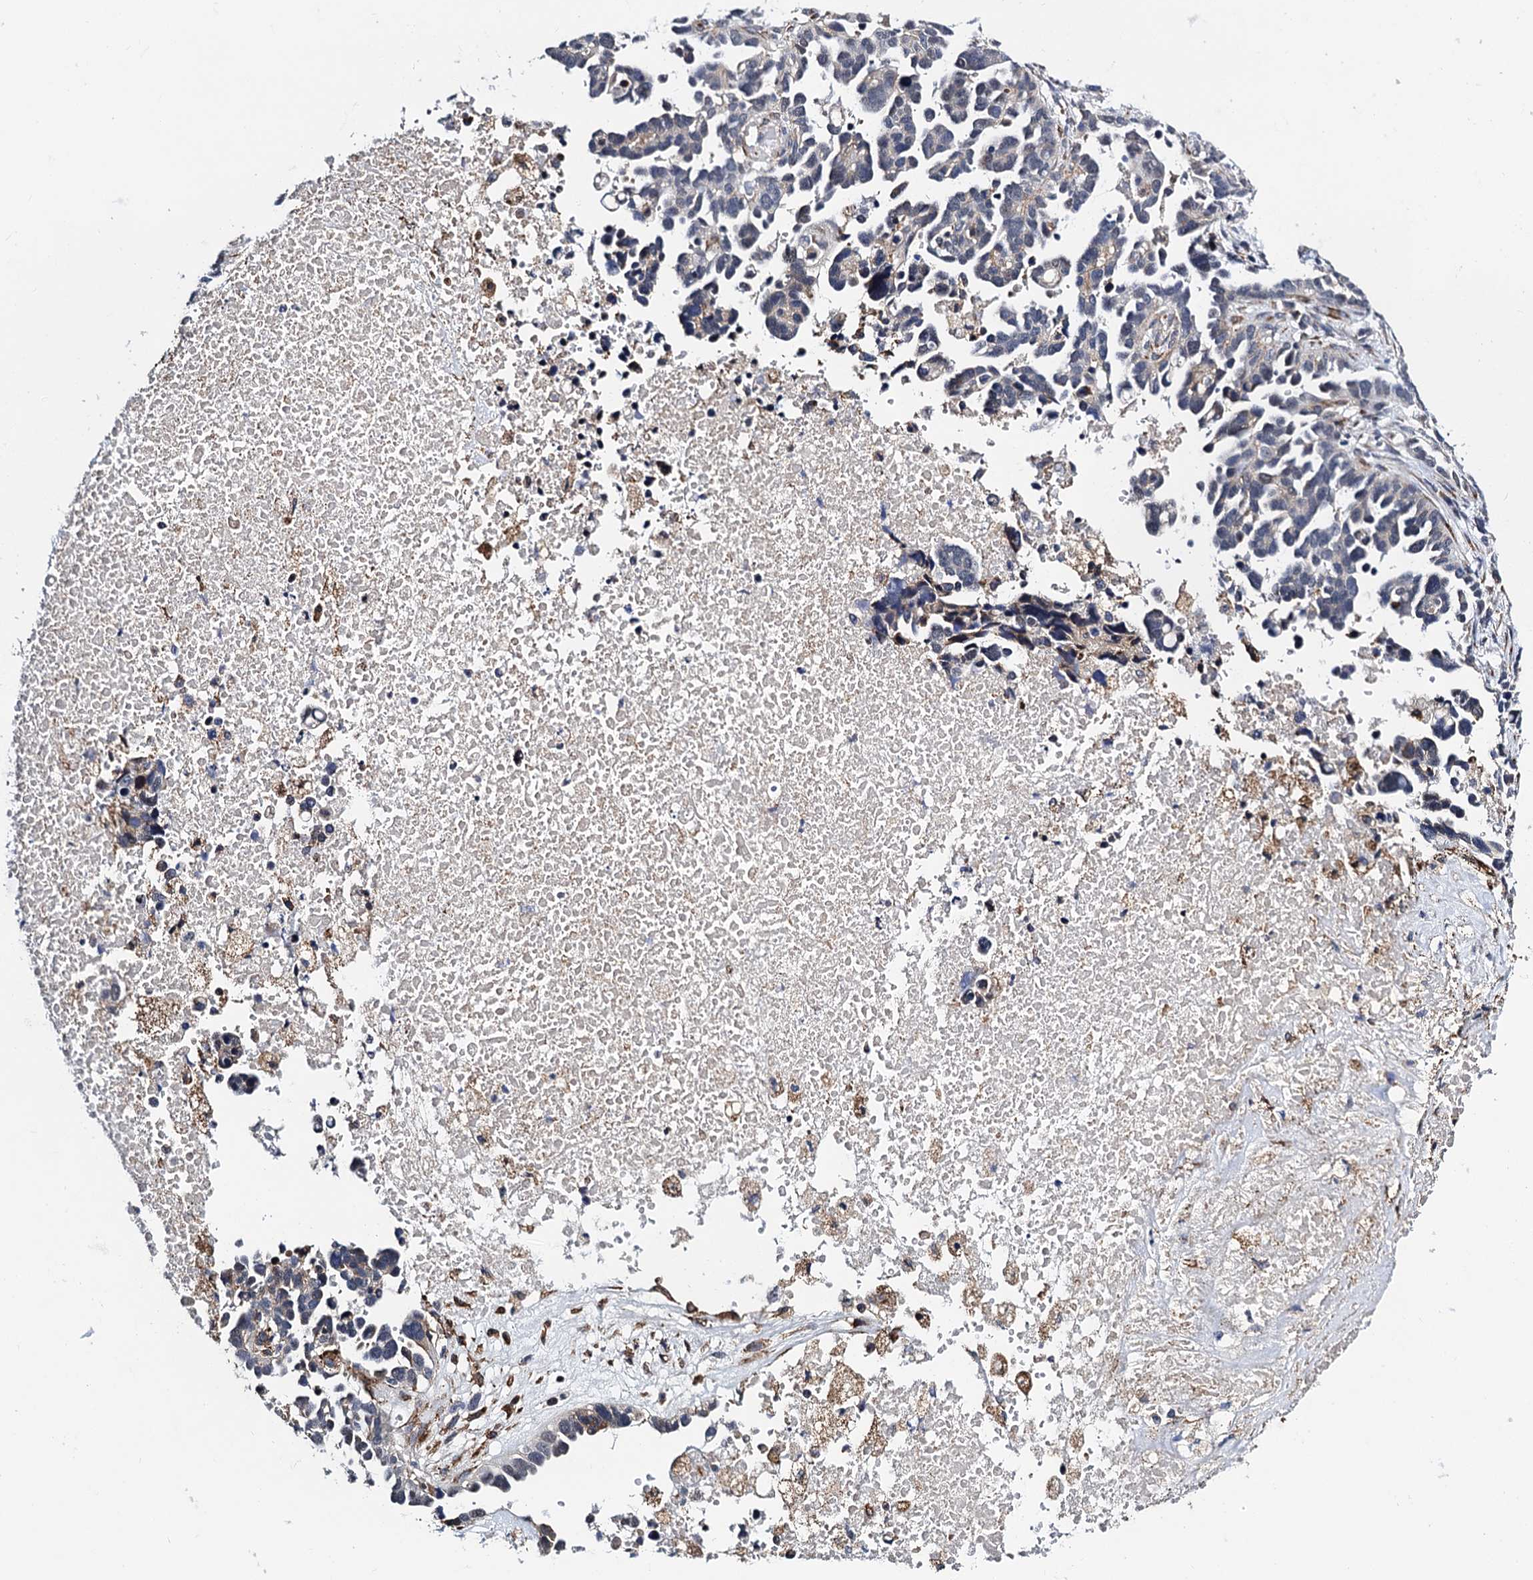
{"staining": {"intensity": "negative", "quantity": "none", "location": "none"}, "tissue": "ovarian cancer", "cell_type": "Tumor cells", "image_type": "cancer", "snomed": [{"axis": "morphology", "description": "Cystadenocarcinoma, serous, NOS"}, {"axis": "topography", "description": "Ovary"}], "caption": "Immunohistochemical staining of serous cystadenocarcinoma (ovarian) shows no significant expression in tumor cells.", "gene": "SLC7A10", "patient": {"sex": "female", "age": 54}}